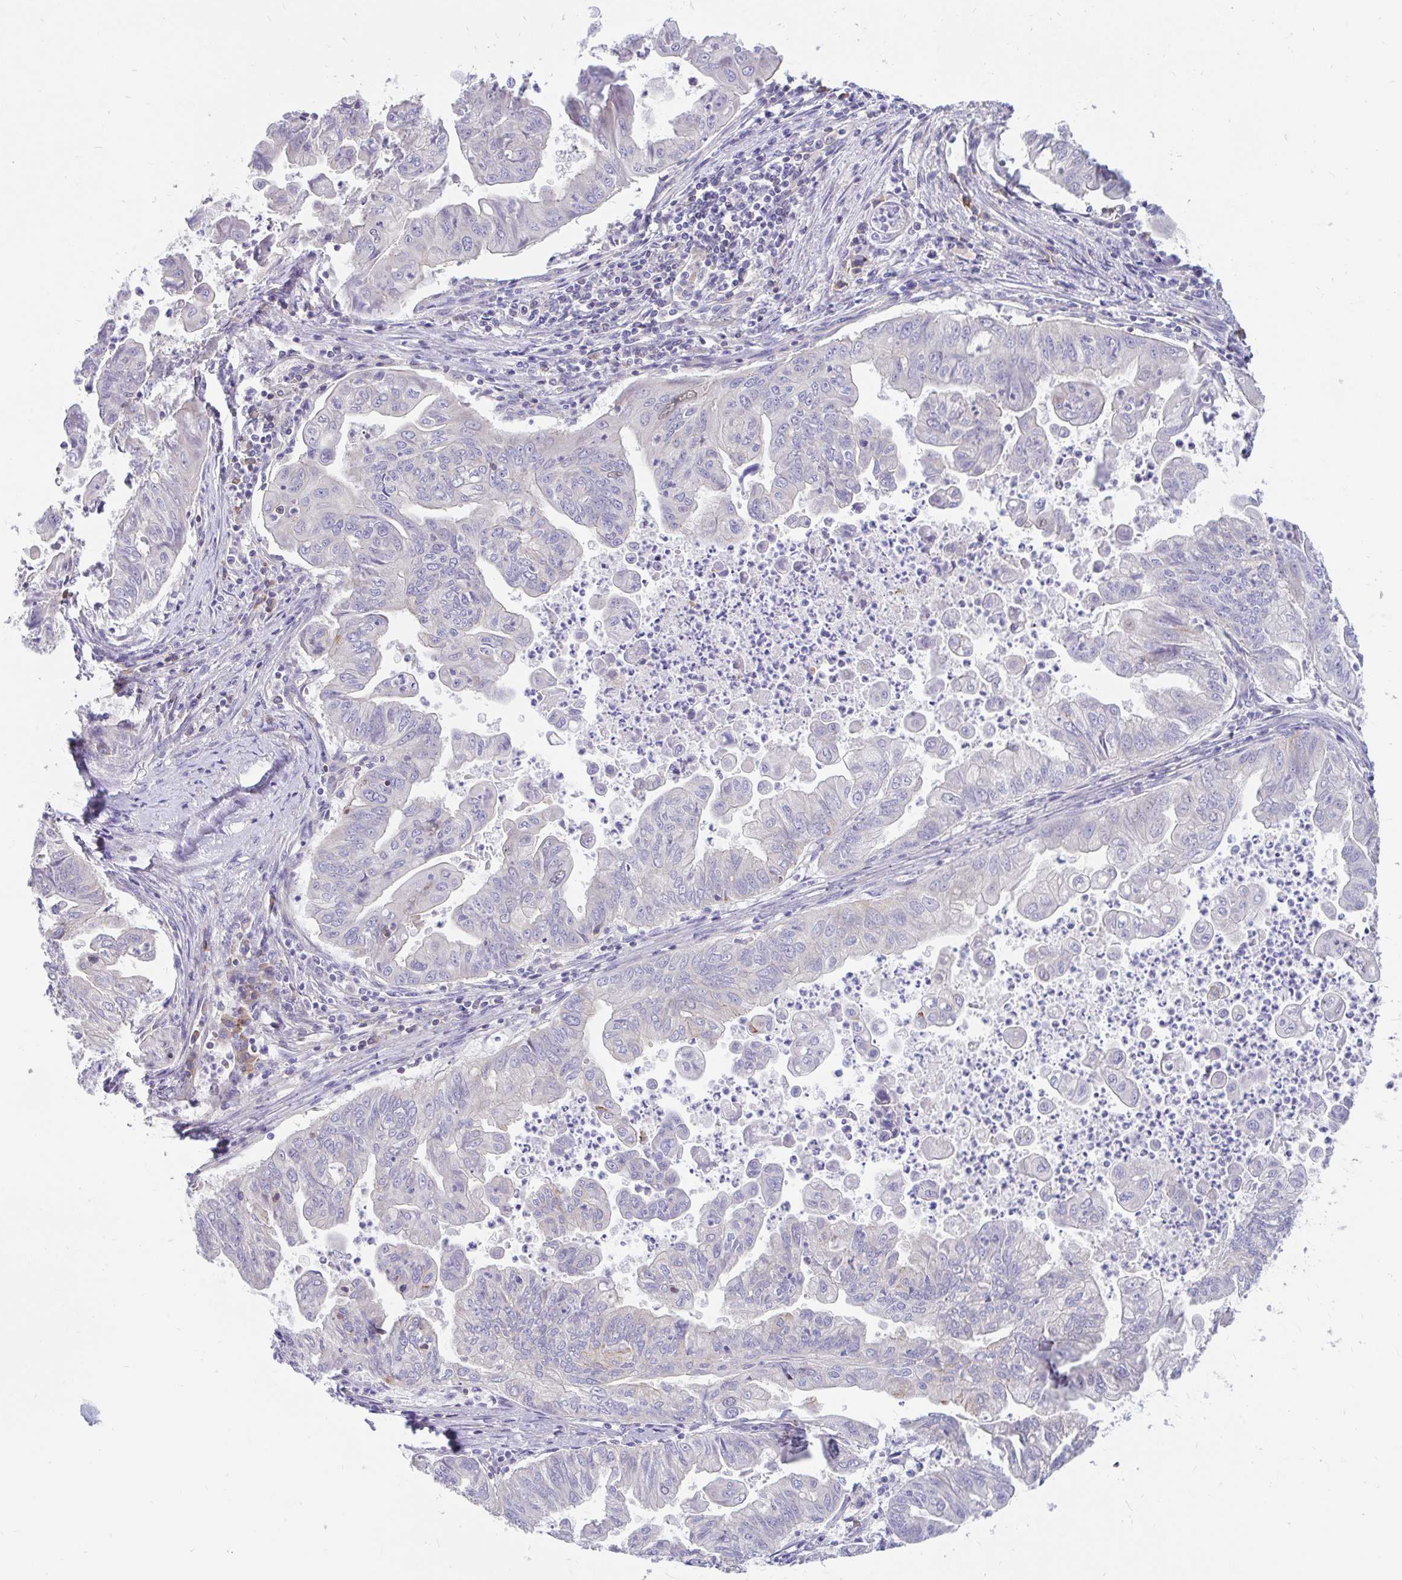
{"staining": {"intensity": "negative", "quantity": "none", "location": "none"}, "tissue": "stomach cancer", "cell_type": "Tumor cells", "image_type": "cancer", "snomed": [{"axis": "morphology", "description": "Adenocarcinoma, NOS"}, {"axis": "topography", "description": "Stomach, upper"}], "caption": "Protein analysis of adenocarcinoma (stomach) shows no significant staining in tumor cells.", "gene": "LRRC26", "patient": {"sex": "male", "age": 80}}